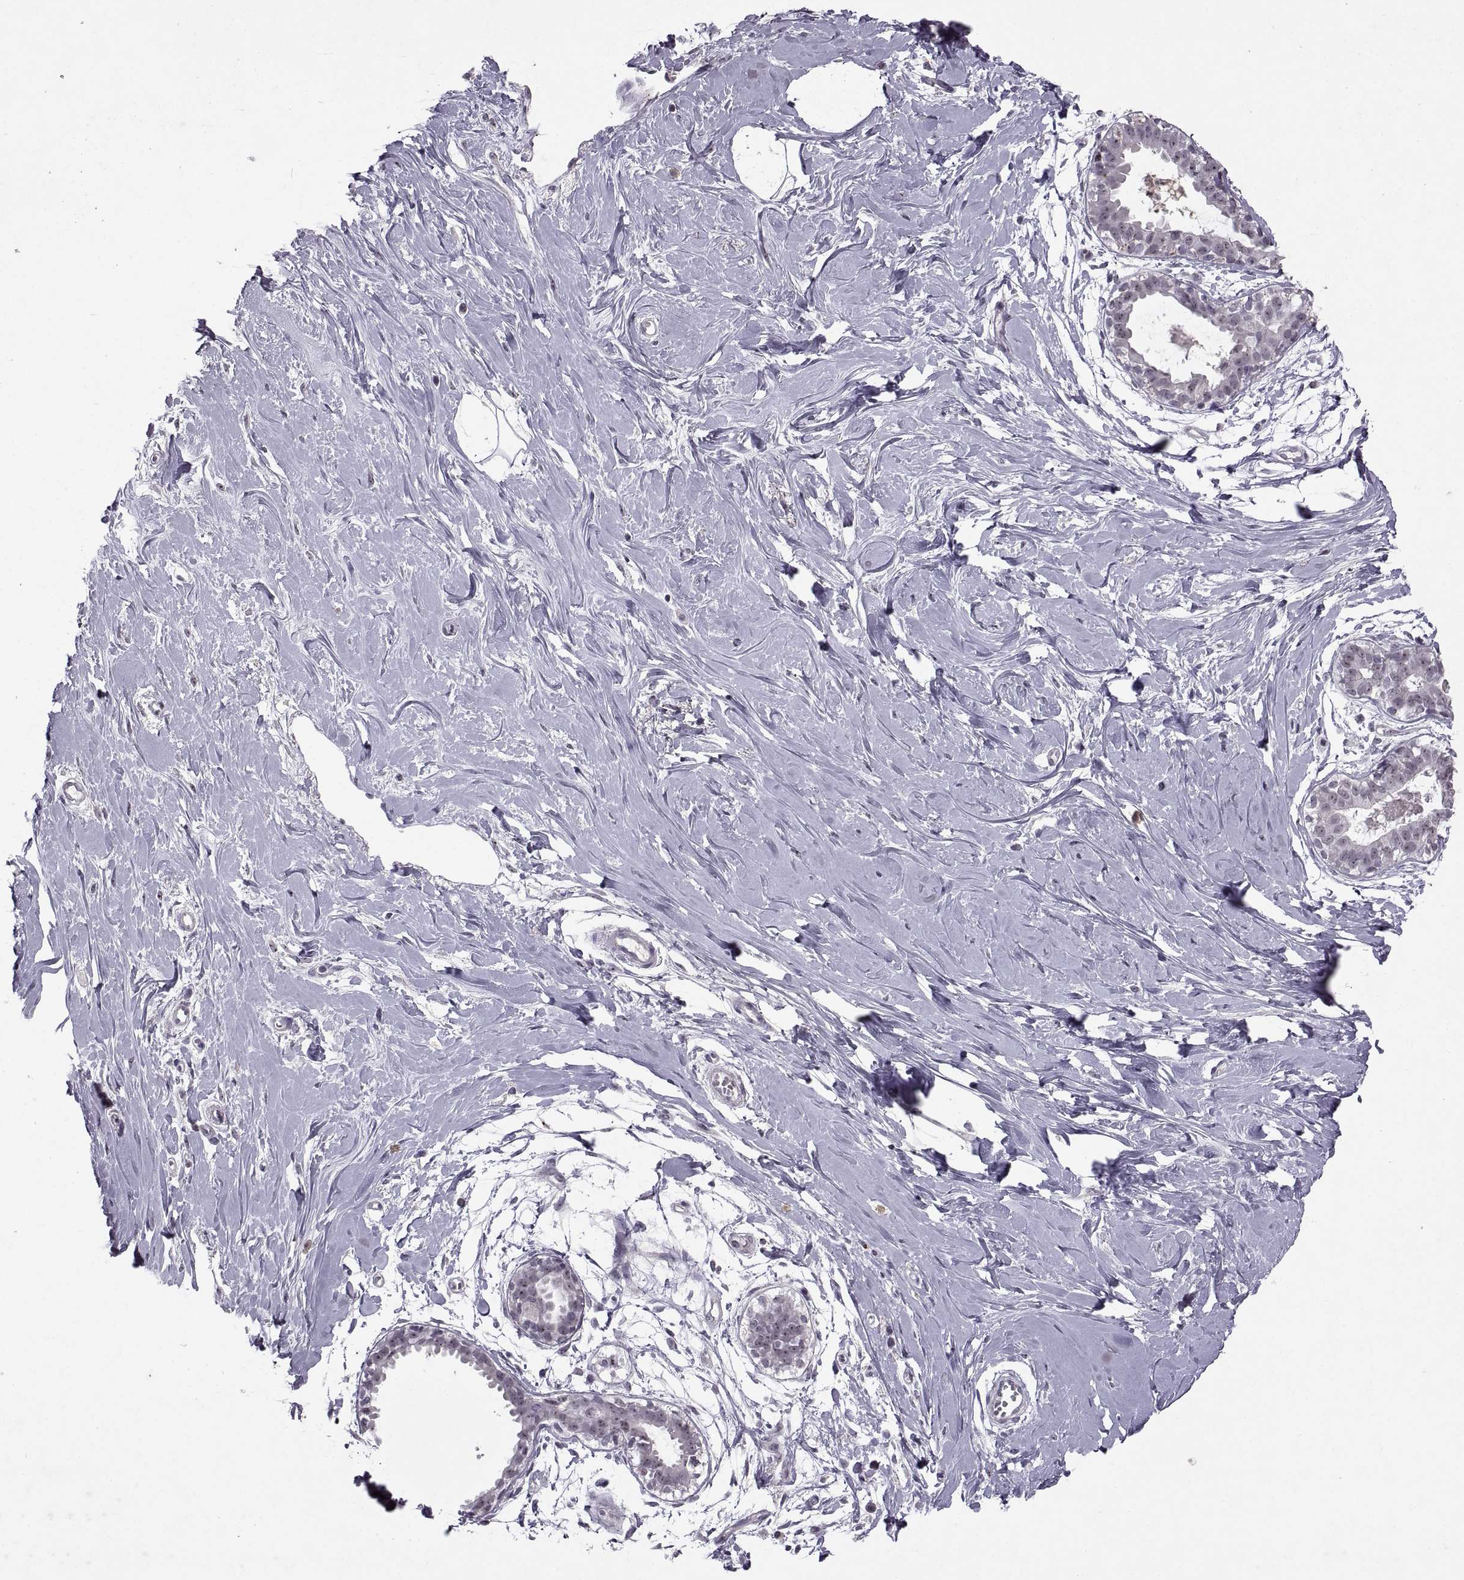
{"staining": {"intensity": "moderate", "quantity": "<25%", "location": "cytoplasmic/membranous"}, "tissue": "breast", "cell_type": "Adipocytes", "image_type": "normal", "snomed": [{"axis": "morphology", "description": "Normal tissue, NOS"}, {"axis": "topography", "description": "Breast"}], "caption": "Moderate cytoplasmic/membranous staining for a protein is seen in about <25% of adipocytes of normal breast using immunohistochemistry.", "gene": "SINHCAF", "patient": {"sex": "female", "age": 49}}